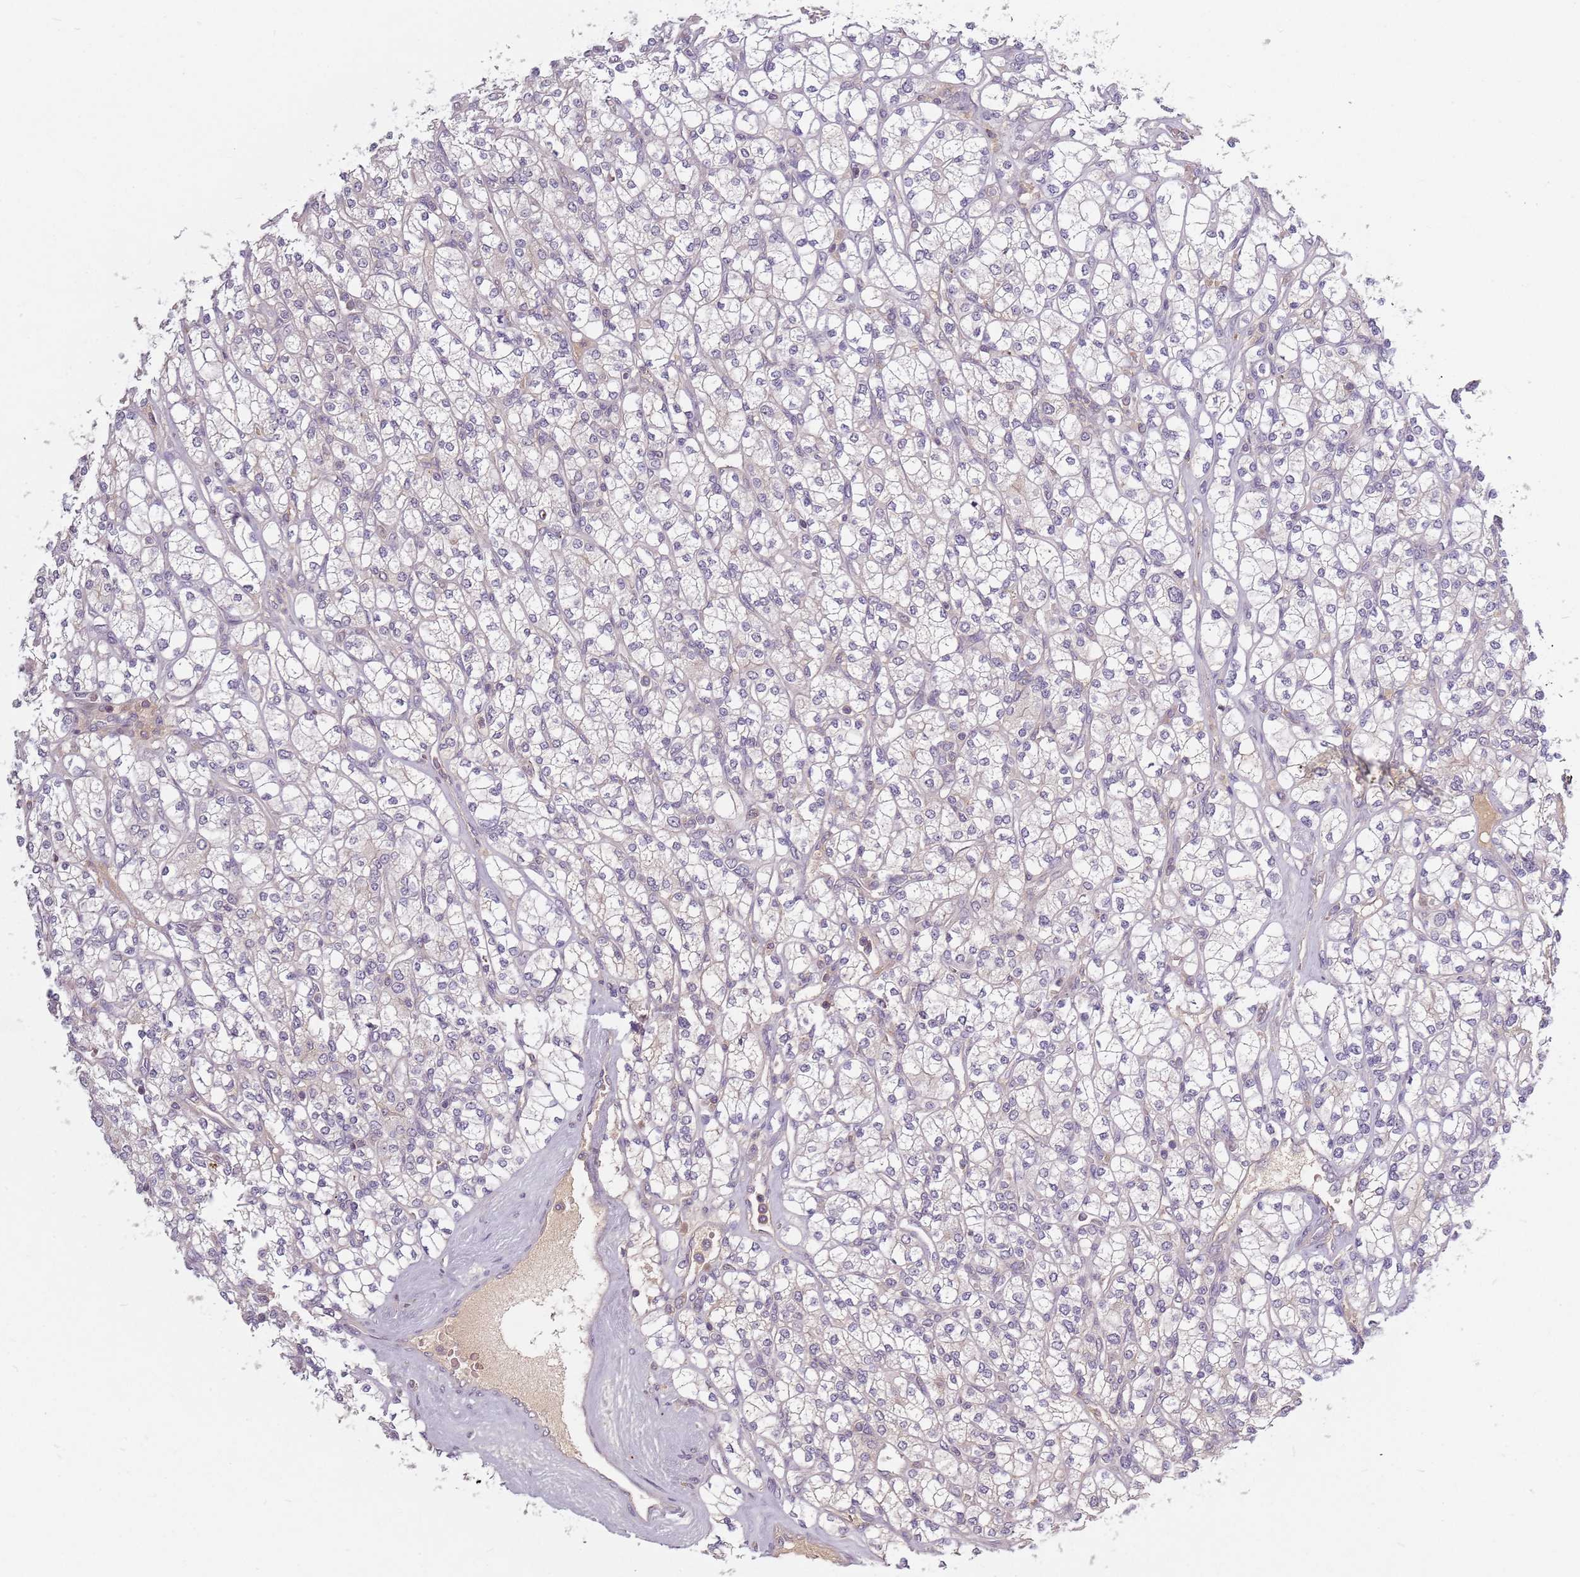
{"staining": {"intensity": "negative", "quantity": "none", "location": "none"}, "tissue": "renal cancer", "cell_type": "Tumor cells", "image_type": "cancer", "snomed": [{"axis": "morphology", "description": "Adenocarcinoma, NOS"}, {"axis": "topography", "description": "Kidney"}], "caption": "Immunohistochemical staining of human renal cancer shows no significant expression in tumor cells. (Brightfield microscopy of DAB (3,3'-diaminobenzidine) immunohistochemistry (IHC) at high magnification).", "gene": "ASB13", "patient": {"sex": "male", "age": 77}}